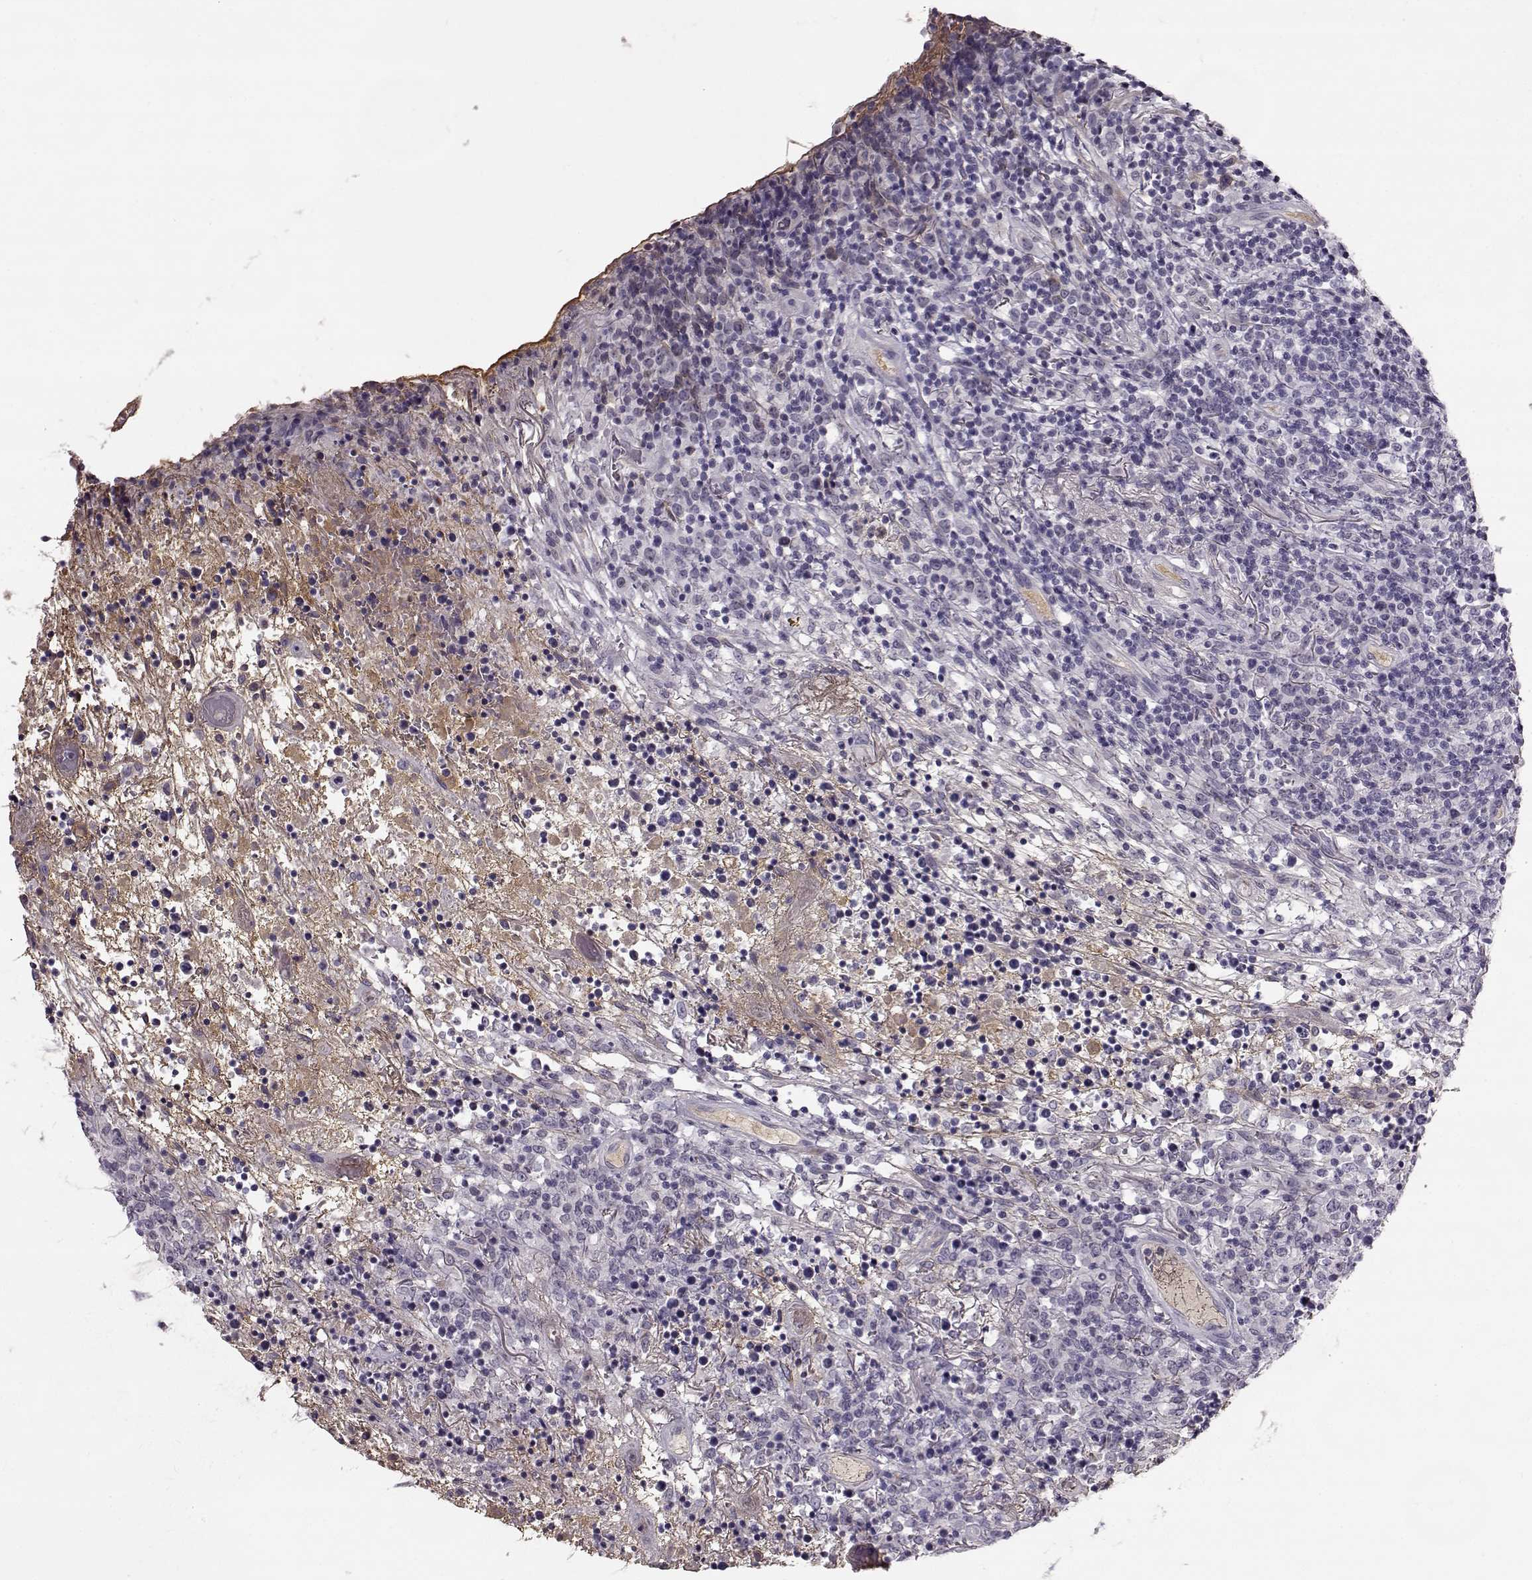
{"staining": {"intensity": "negative", "quantity": "none", "location": "none"}, "tissue": "lymphoma", "cell_type": "Tumor cells", "image_type": "cancer", "snomed": [{"axis": "morphology", "description": "Malignant lymphoma, non-Hodgkin's type, High grade"}, {"axis": "topography", "description": "Lung"}], "caption": "High-grade malignant lymphoma, non-Hodgkin's type was stained to show a protein in brown. There is no significant expression in tumor cells.", "gene": "TRIM69", "patient": {"sex": "male", "age": 79}}